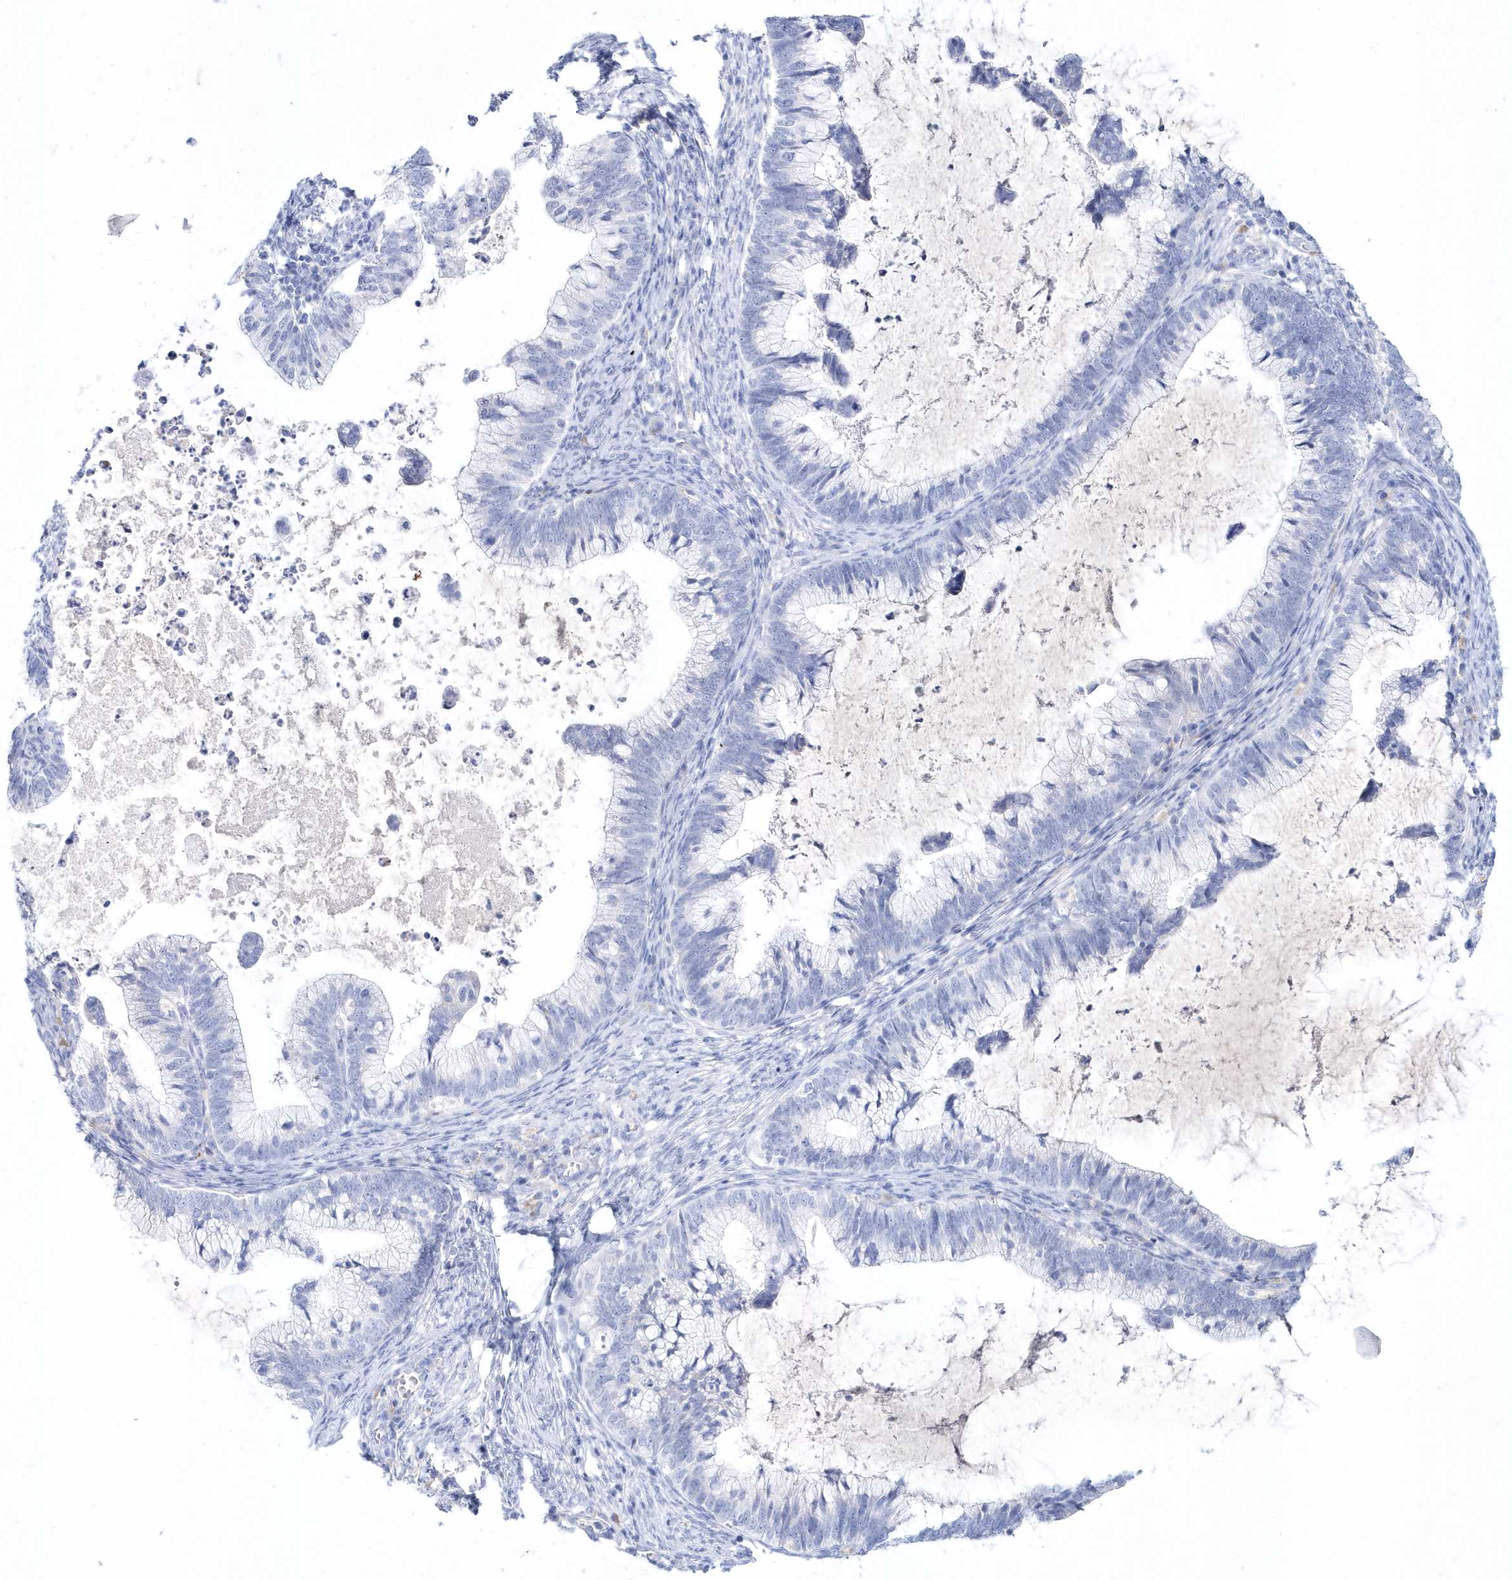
{"staining": {"intensity": "negative", "quantity": "none", "location": "none"}, "tissue": "cervical cancer", "cell_type": "Tumor cells", "image_type": "cancer", "snomed": [{"axis": "morphology", "description": "Adenocarcinoma, NOS"}, {"axis": "topography", "description": "Cervix"}], "caption": "DAB immunohistochemical staining of cervical adenocarcinoma reveals no significant expression in tumor cells. (Stains: DAB immunohistochemistry (IHC) with hematoxylin counter stain, Microscopy: brightfield microscopy at high magnification).", "gene": "SPINK7", "patient": {"sex": "female", "age": 36}}